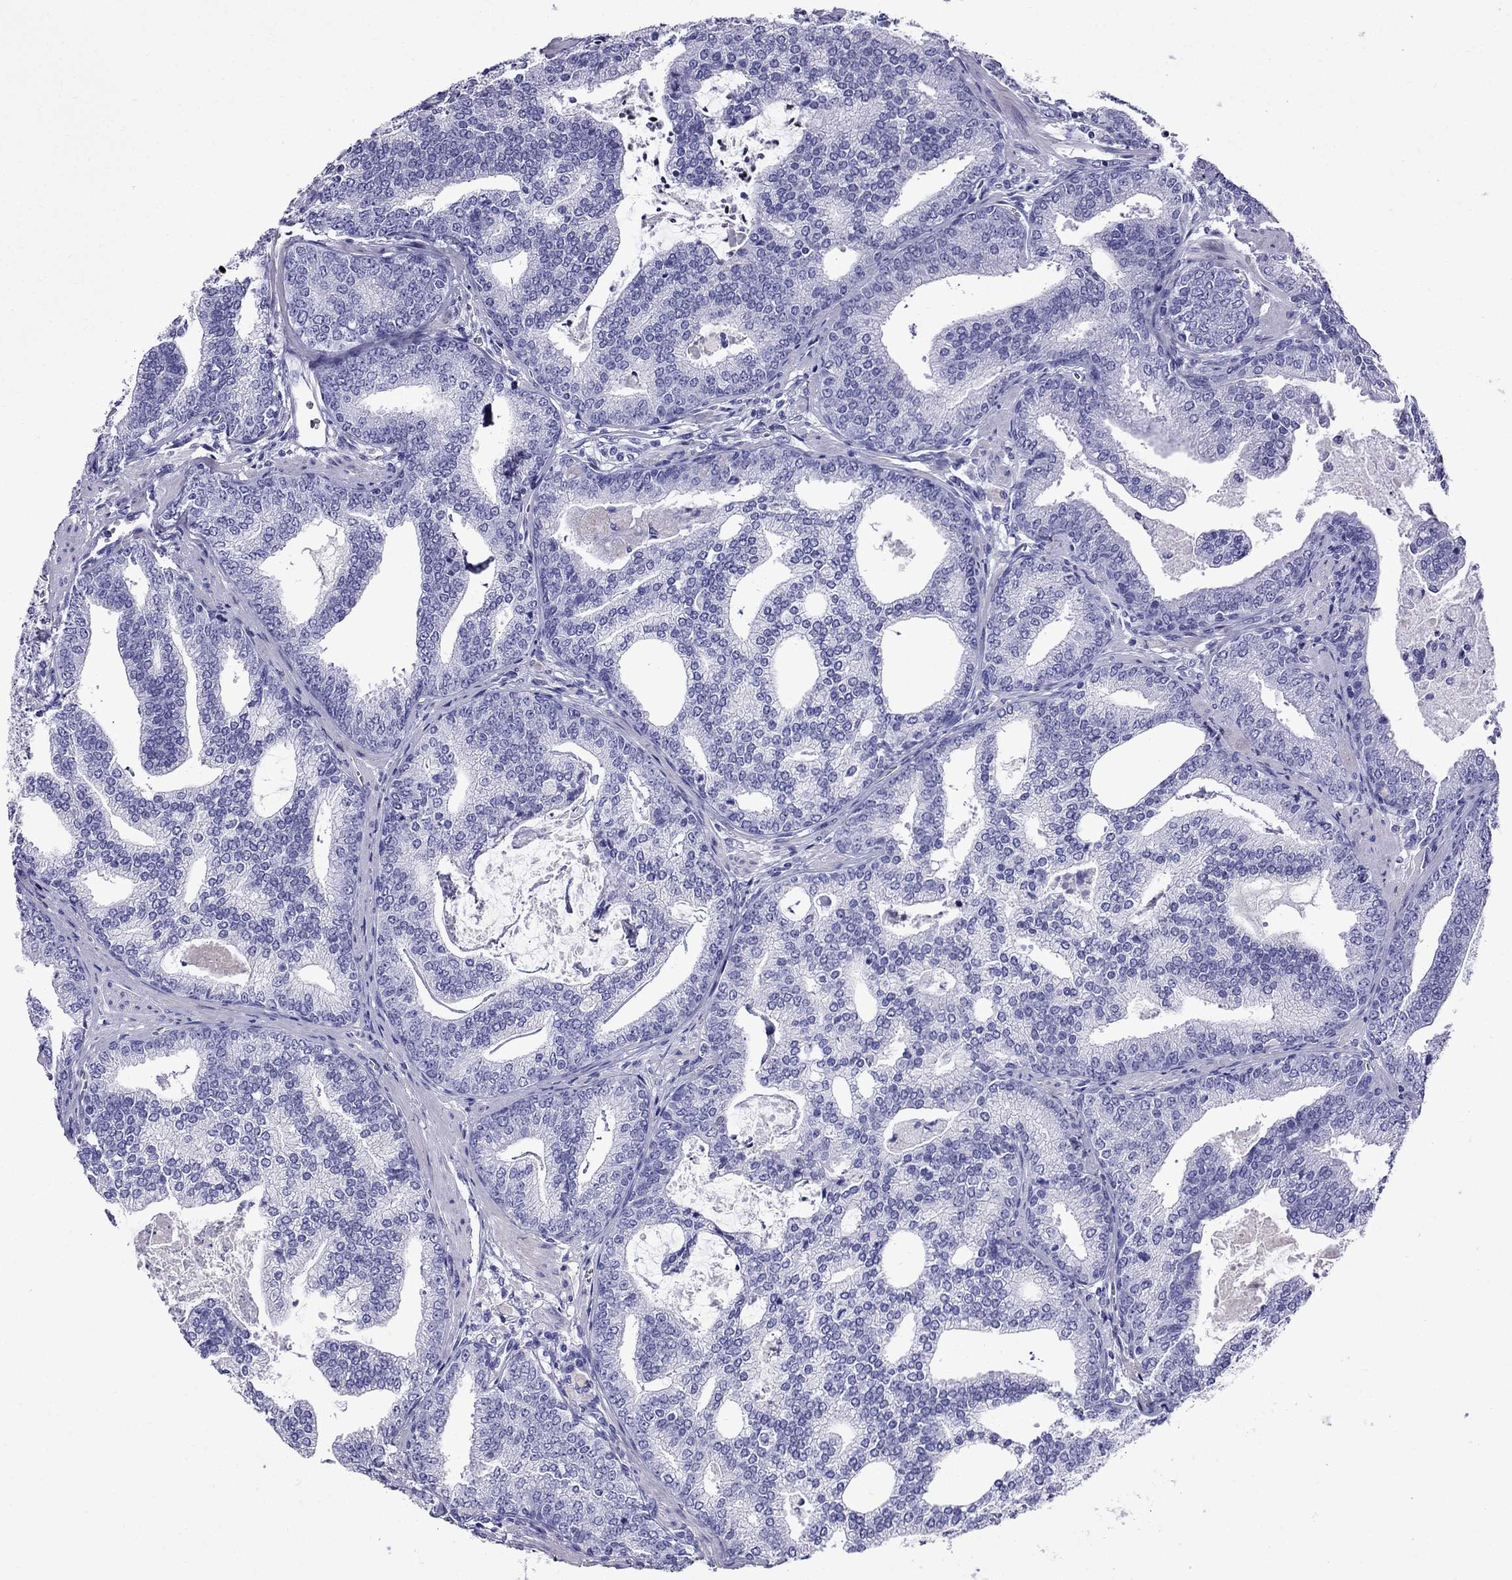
{"staining": {"intensity": "negative", "quantity": "none", "location": "none"}, "tissue": "prostate cancer", "cell_type": "Tumor cells", "image_type": "cancer", "snomed": [{"axis": "morphology", "description": "Adenocarcinoma, NOS"}, {"axis": "topography", "description": "Prostate"}], "caption": "Human prostate cancer (adenocarcinoma) stained for a protein using immunohistochemistry (IHC) demonstrates no expression in tumor cells.", "gene": "CRYBA1", "patient": {"sex": "male", "age": 64}}